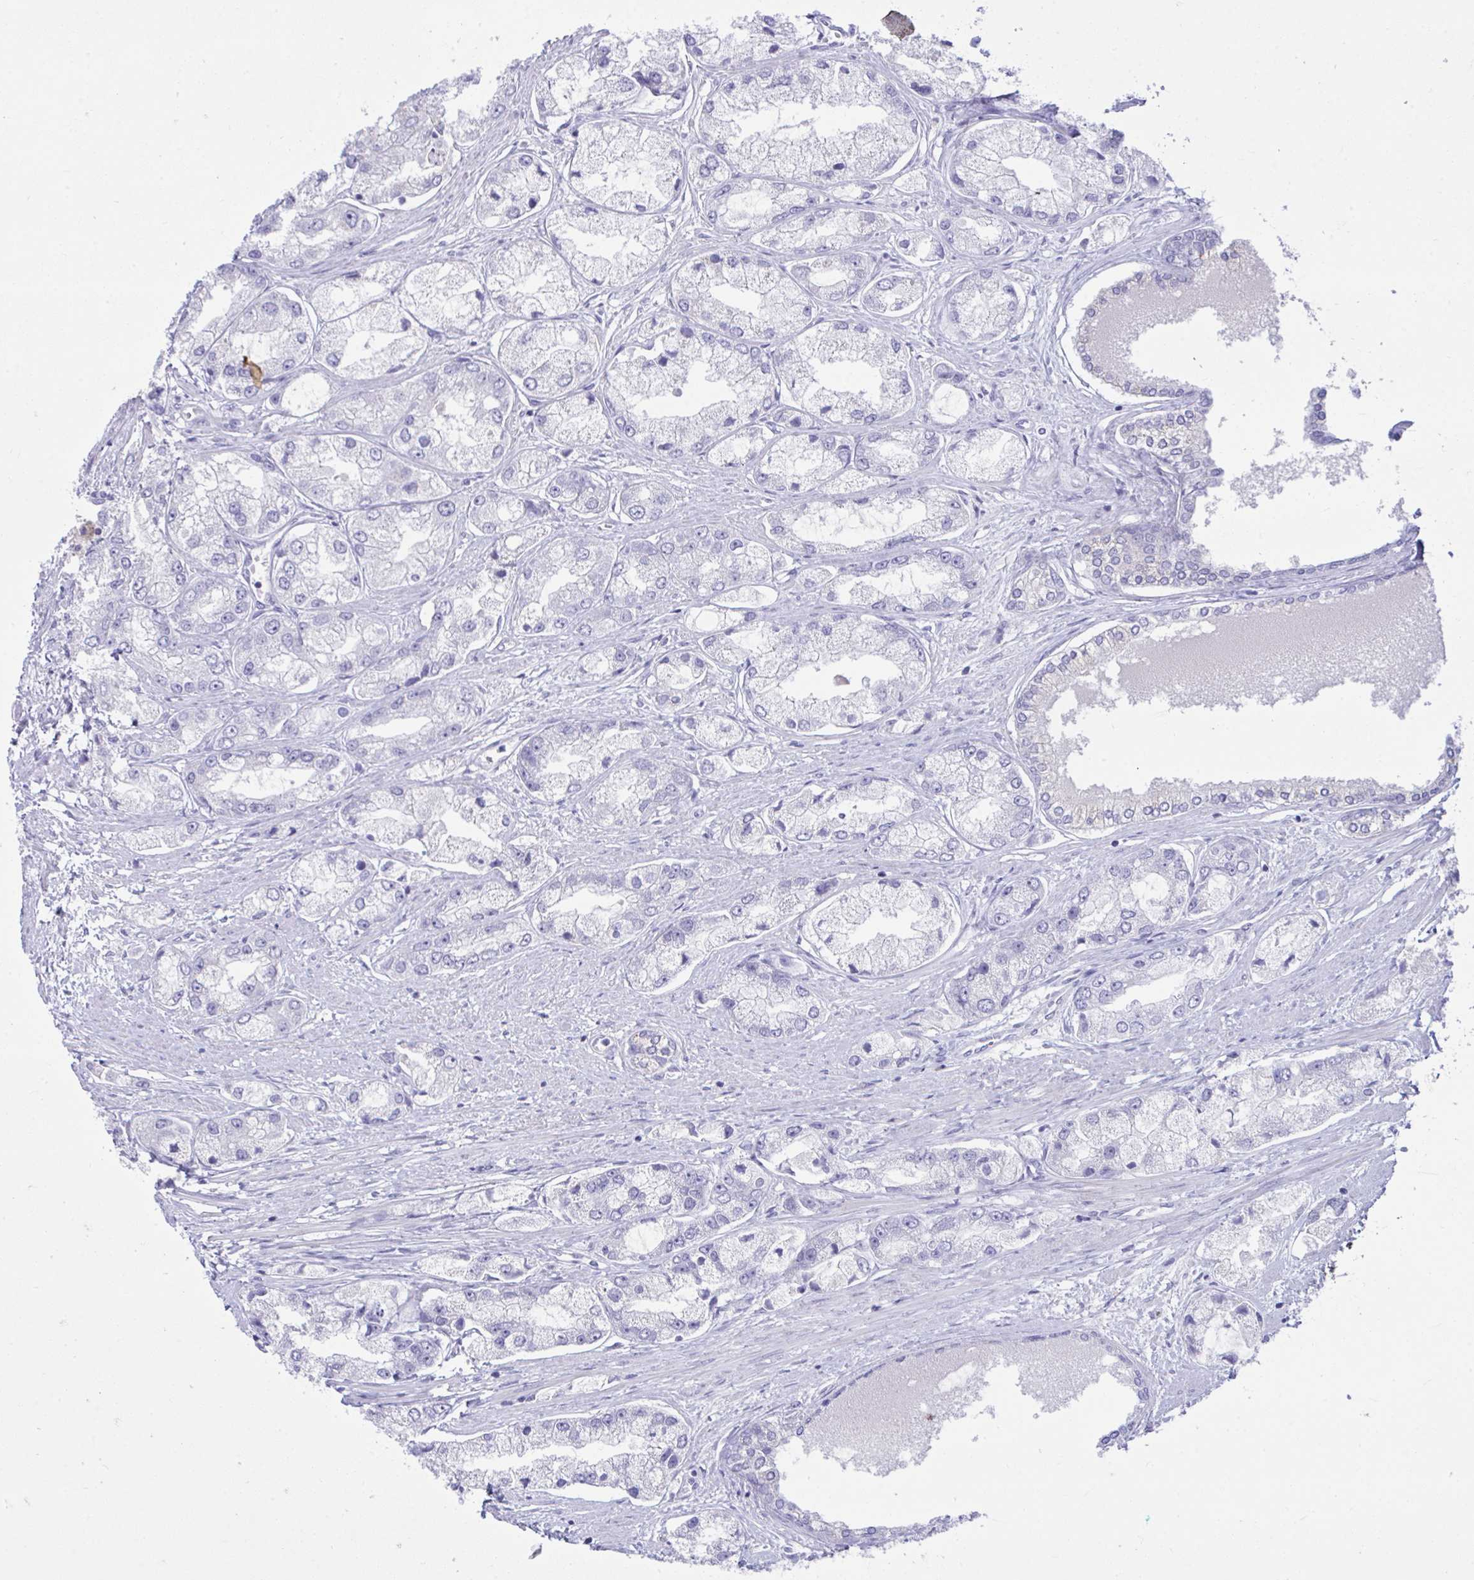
{"staining": {"intensity": "negative", "quantity": "none", "location": "none"}, "tissue": "prostate cancer", "cell_type": "Tumor cells", "image_type": "cancer", "snomed": [{"axis": "morphology", "description": "Adenocarcinoma, Low grade"}, {"axis": "topography", "description": "Prostate"}], "caption": "IHC micrograph of neoplastic tissue: human low-grade adenocarcinoma (prostate) stained with DAB displays no significant protein positivity in tumor cells. (Stains: DAB (3,3'-diaminobenzidine) immunohistochemistry with hematoxylin counter stain, Microscopy: brightfield microscopy at high magnification).", "gene": "PLEKHH1", "patient": {"sex": "male", "age": 69}}